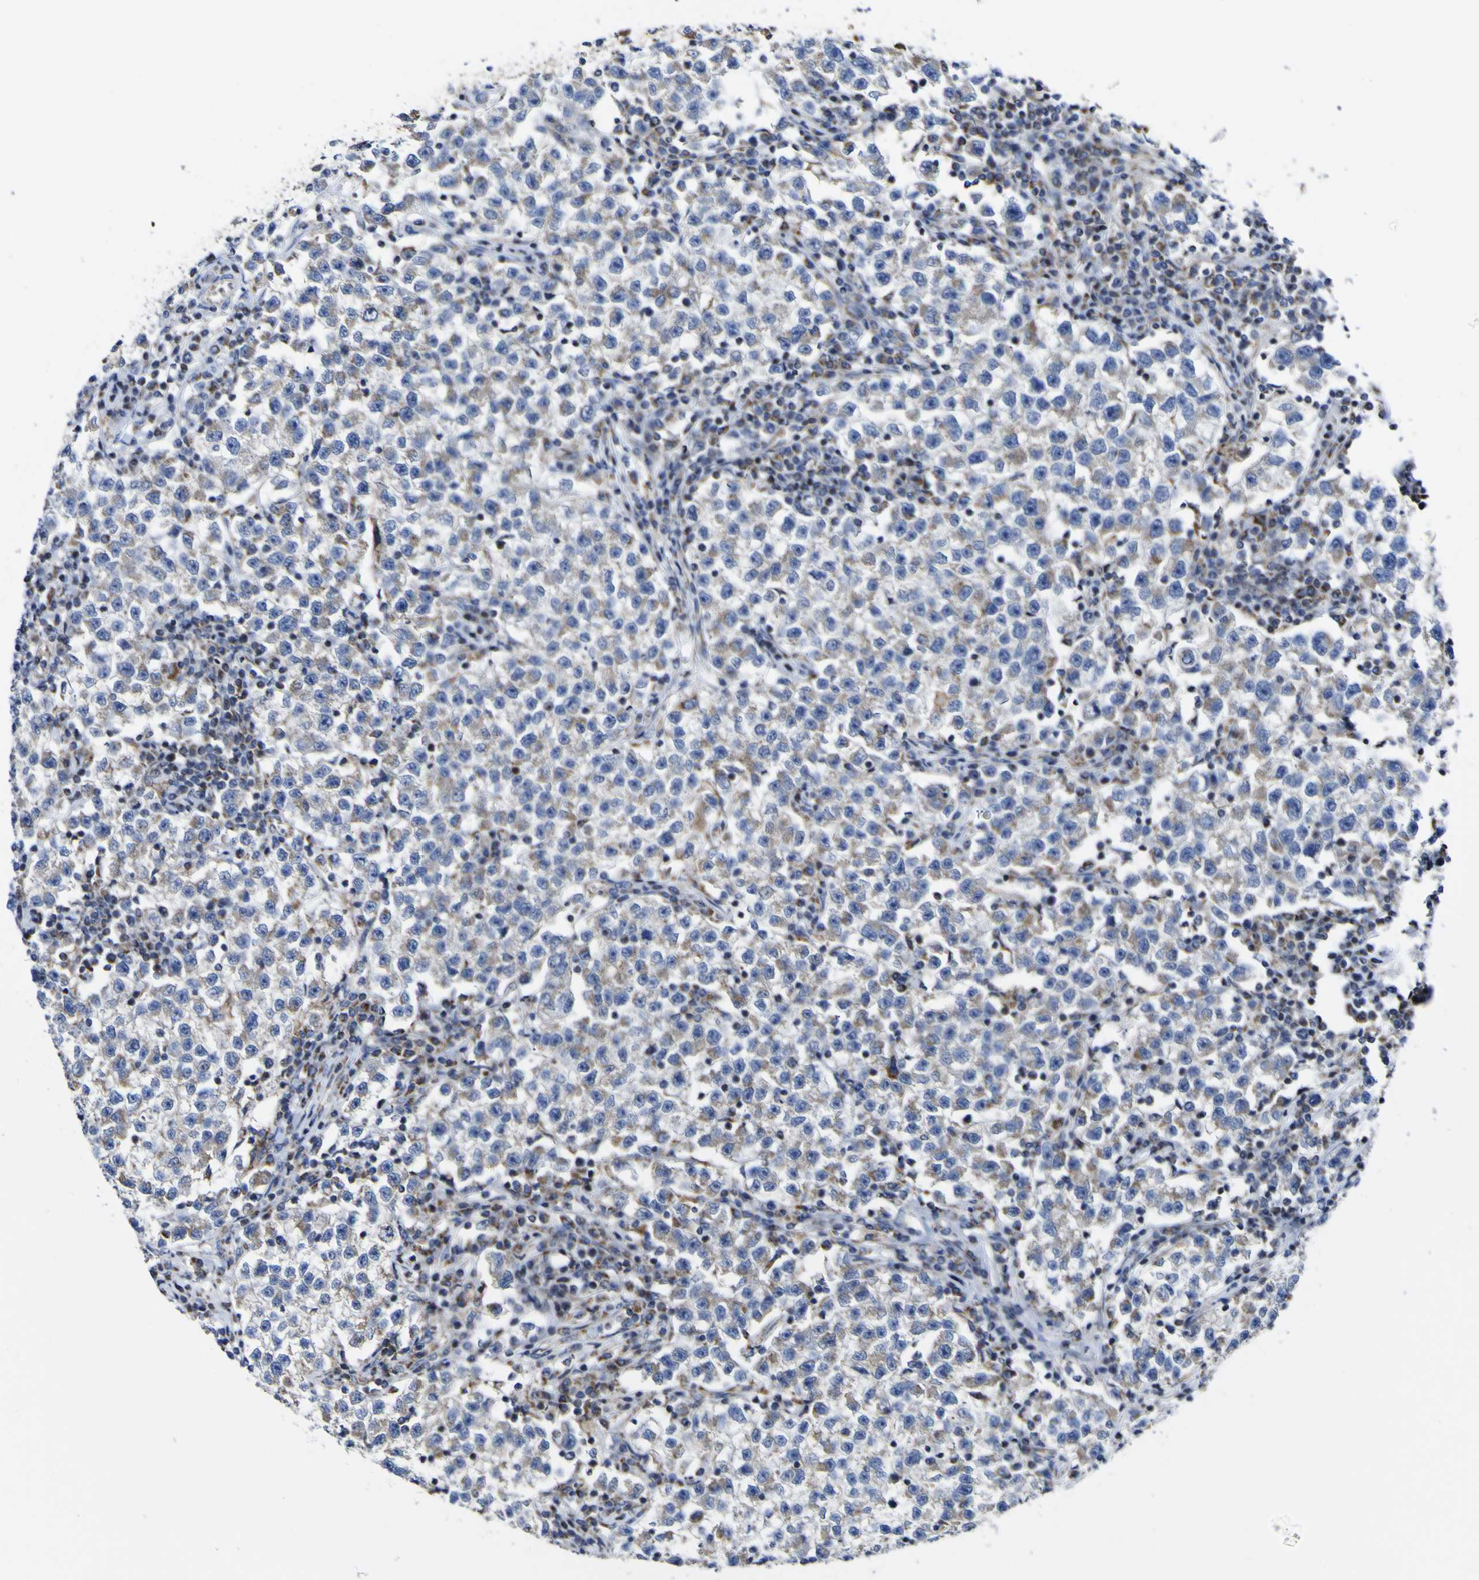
{"staining": {"intensity": "moderate", "quantity": "<25%", "location": "cytoplasmic/membranous"}, "tissue": "testis cancer", "cell_type": "Tumor cells", "image_type": "cancer", "snomed": [{"axis": "morphology", "description": "Seminoma, NOS"}, {"axis": "topography", "description": "Testis"}], "caption": "IHC (DAB (3,3'-diaminobenzidine)) staining of human seminoma (testis) demonstrates moderate cytoplasmic/membranous protein expression in about <25% of tumor cells.", "gene": "CCDC90B", "patient": {"sex": "male", "age": 22}}